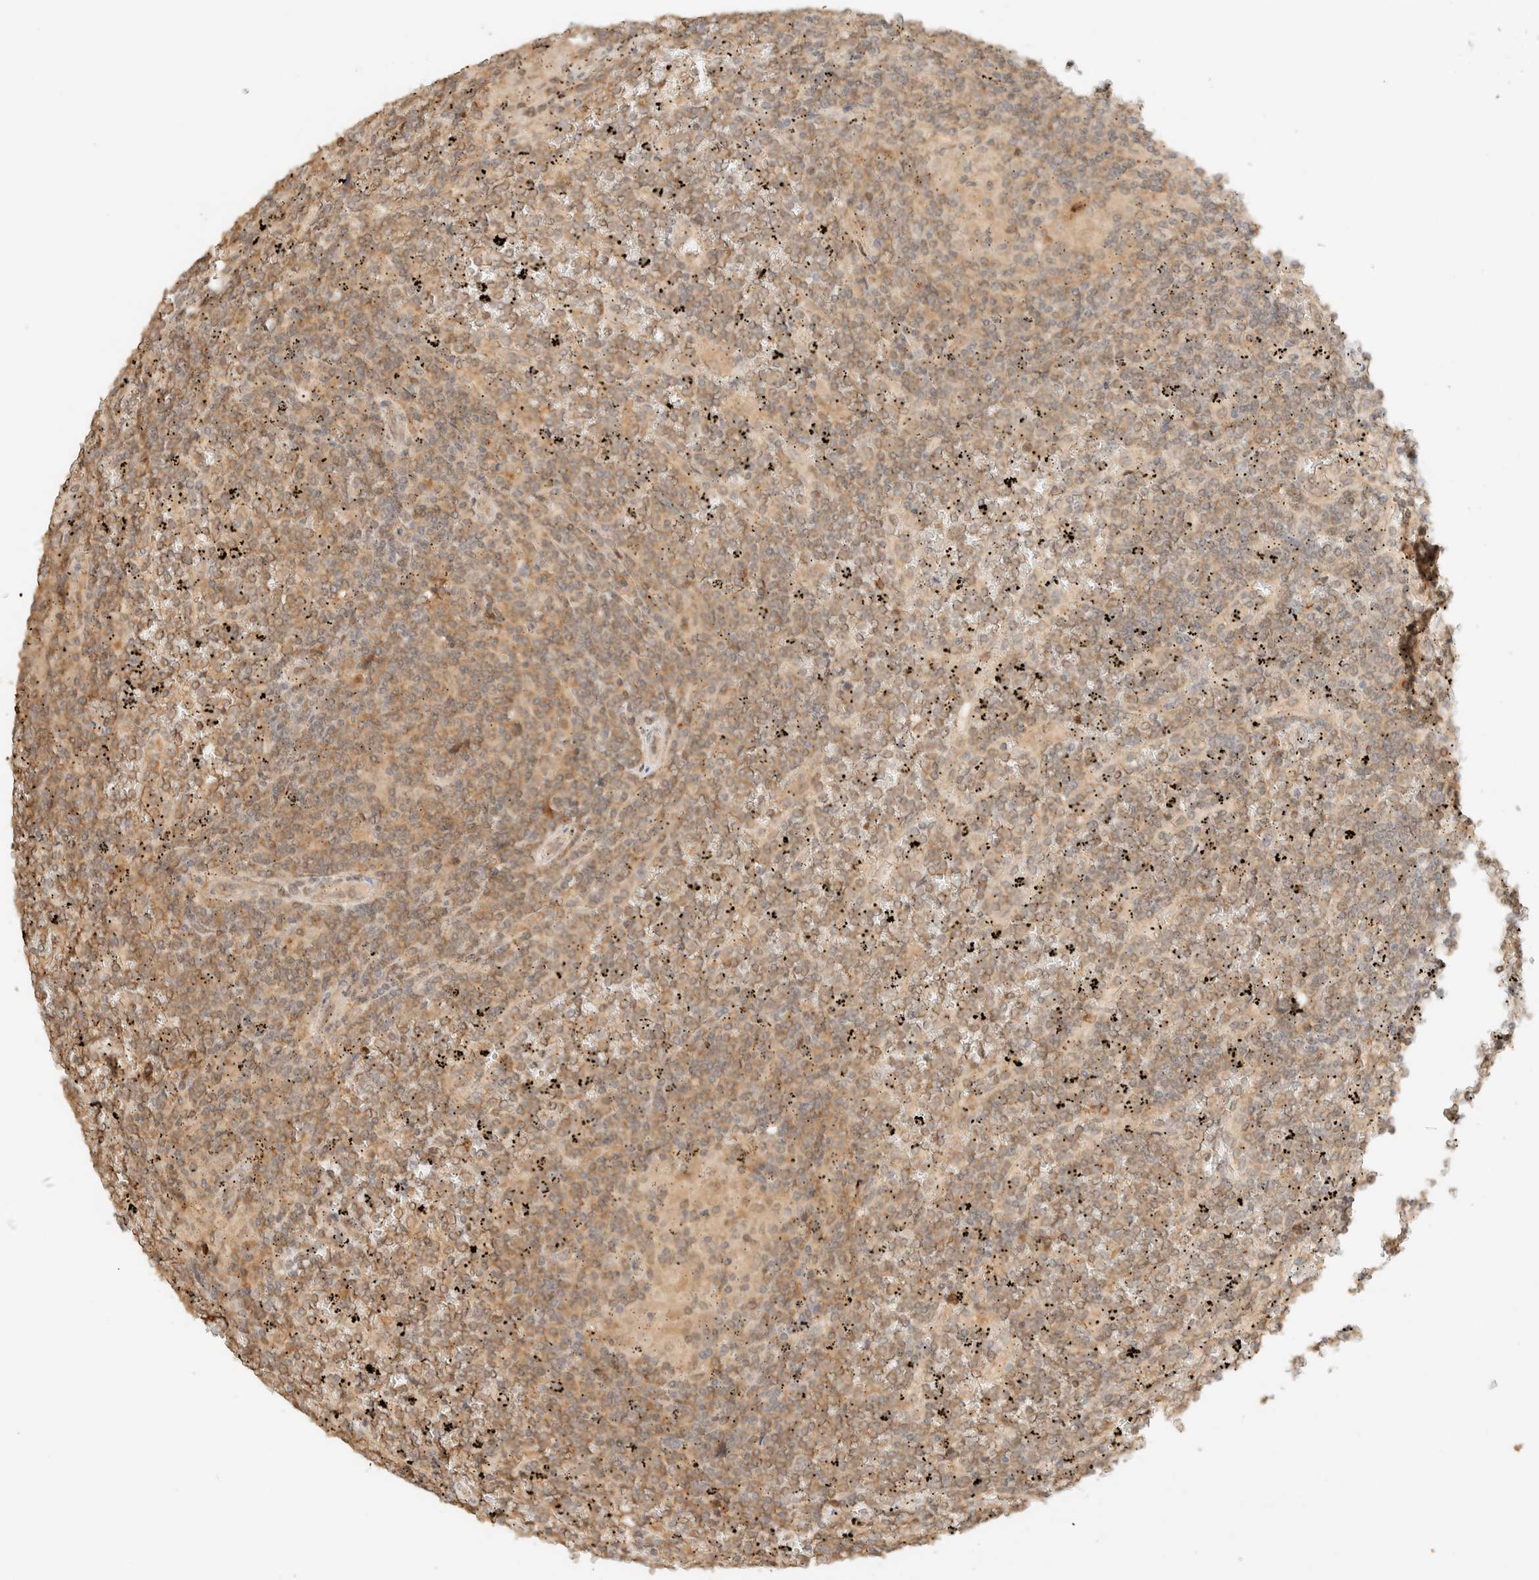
{"staining": {"intensity": "moderate", "quantity": ">75%", "location": "cytoplasmic/membranous"}, "tissue": "lymphoma", "cell_type": "Tumor cells", "image_type": "cancer", "snomed": [{"axis": "morphology", "description": "Malignant lymphoma, non-Hodgkin's type, Low grade"}, {"axis": "topography", "description": "Spleen"}], "caption": "Immunohistochemical staining of human lymphoma displays medium levels of moderate cytoplasmic/membranous positivity in about >75% of tumor cells. (DAB IHC with brightfield microscopy, high magnification).", "gene": "ZBTB34", "patient": {"sex": "female", "age": 19}}